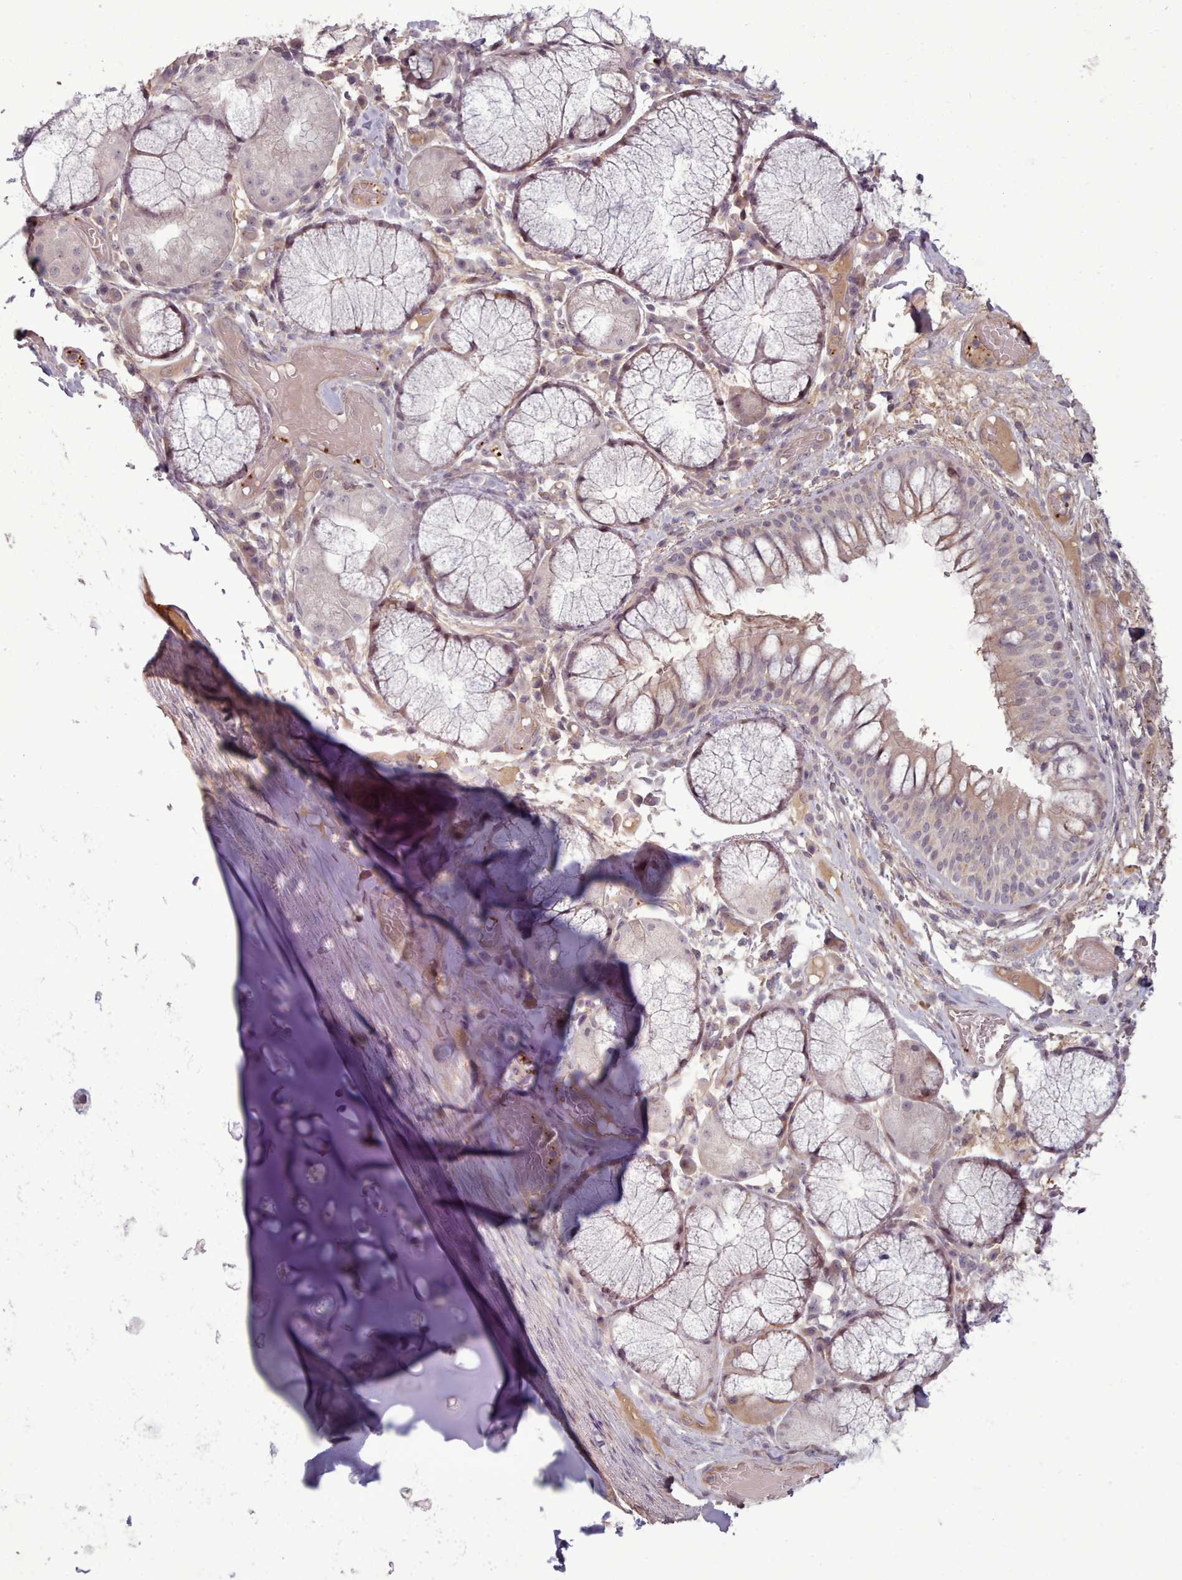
{"staining": {"intensity": "negative", "quantity": "none", "location": "none"}, "tissue": "adipose tissue", "cell_type": "Adipocytes", "image_type": "normal", "snomed": [{"axis": "morphology", "description": "Normal tissue, NOS"}, {"axis": "topography", "description": "Cartilage tissue"}, {"axis": "topography", "description": "Bronchus"}], "caption": "IHC image of normal human adipose tissue stained for a protein (brown), which reveals no expression in adipocytes. (DAB (3,3'-diaminobenzidine) immunohistochemistry visualized using brightfield microscopy, high magnification).", "gene": "LEFTY1", "patient": {"sex": "male", "age": 56}}